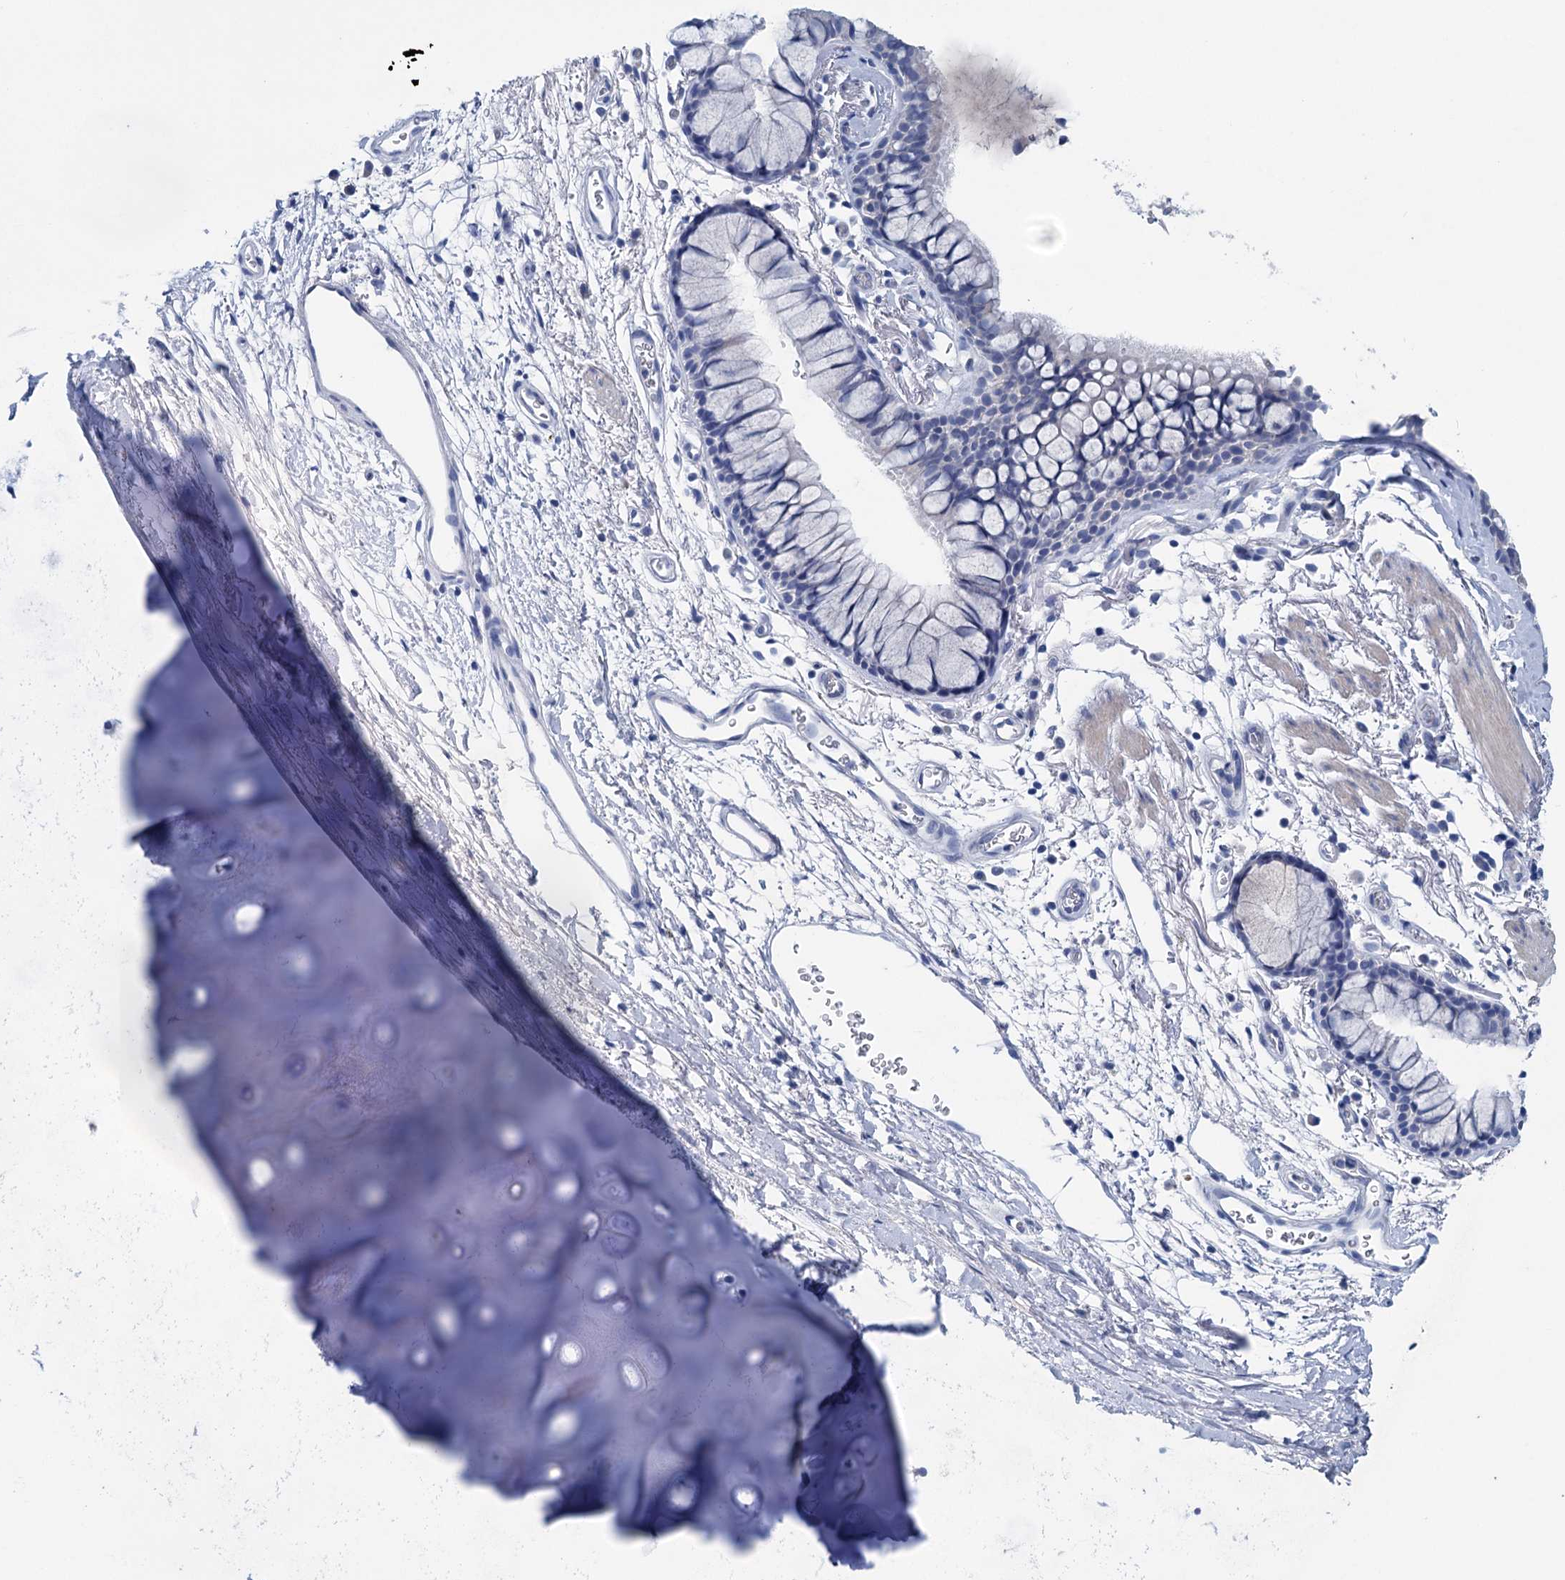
{"staining": {"intensity": "negative", "quantity": "none", "location": "none"}, "tissue": "bronchus", "cell_type": "Respiratory epithelial cells", "image_type": "normal", "snomed": [{"axis": "morphology", "description": "Normal tissue, NOS"}, {"axis": "topography", "description": "Bronchus"}], "caption": "A high-resolution histopathology image shows IHC staining of normal bronchus, which reveals no significant positivity in respiratory epithelial cells.", "gene": "MYOZ3", "patient": {"sex": "male", "age": 65}}